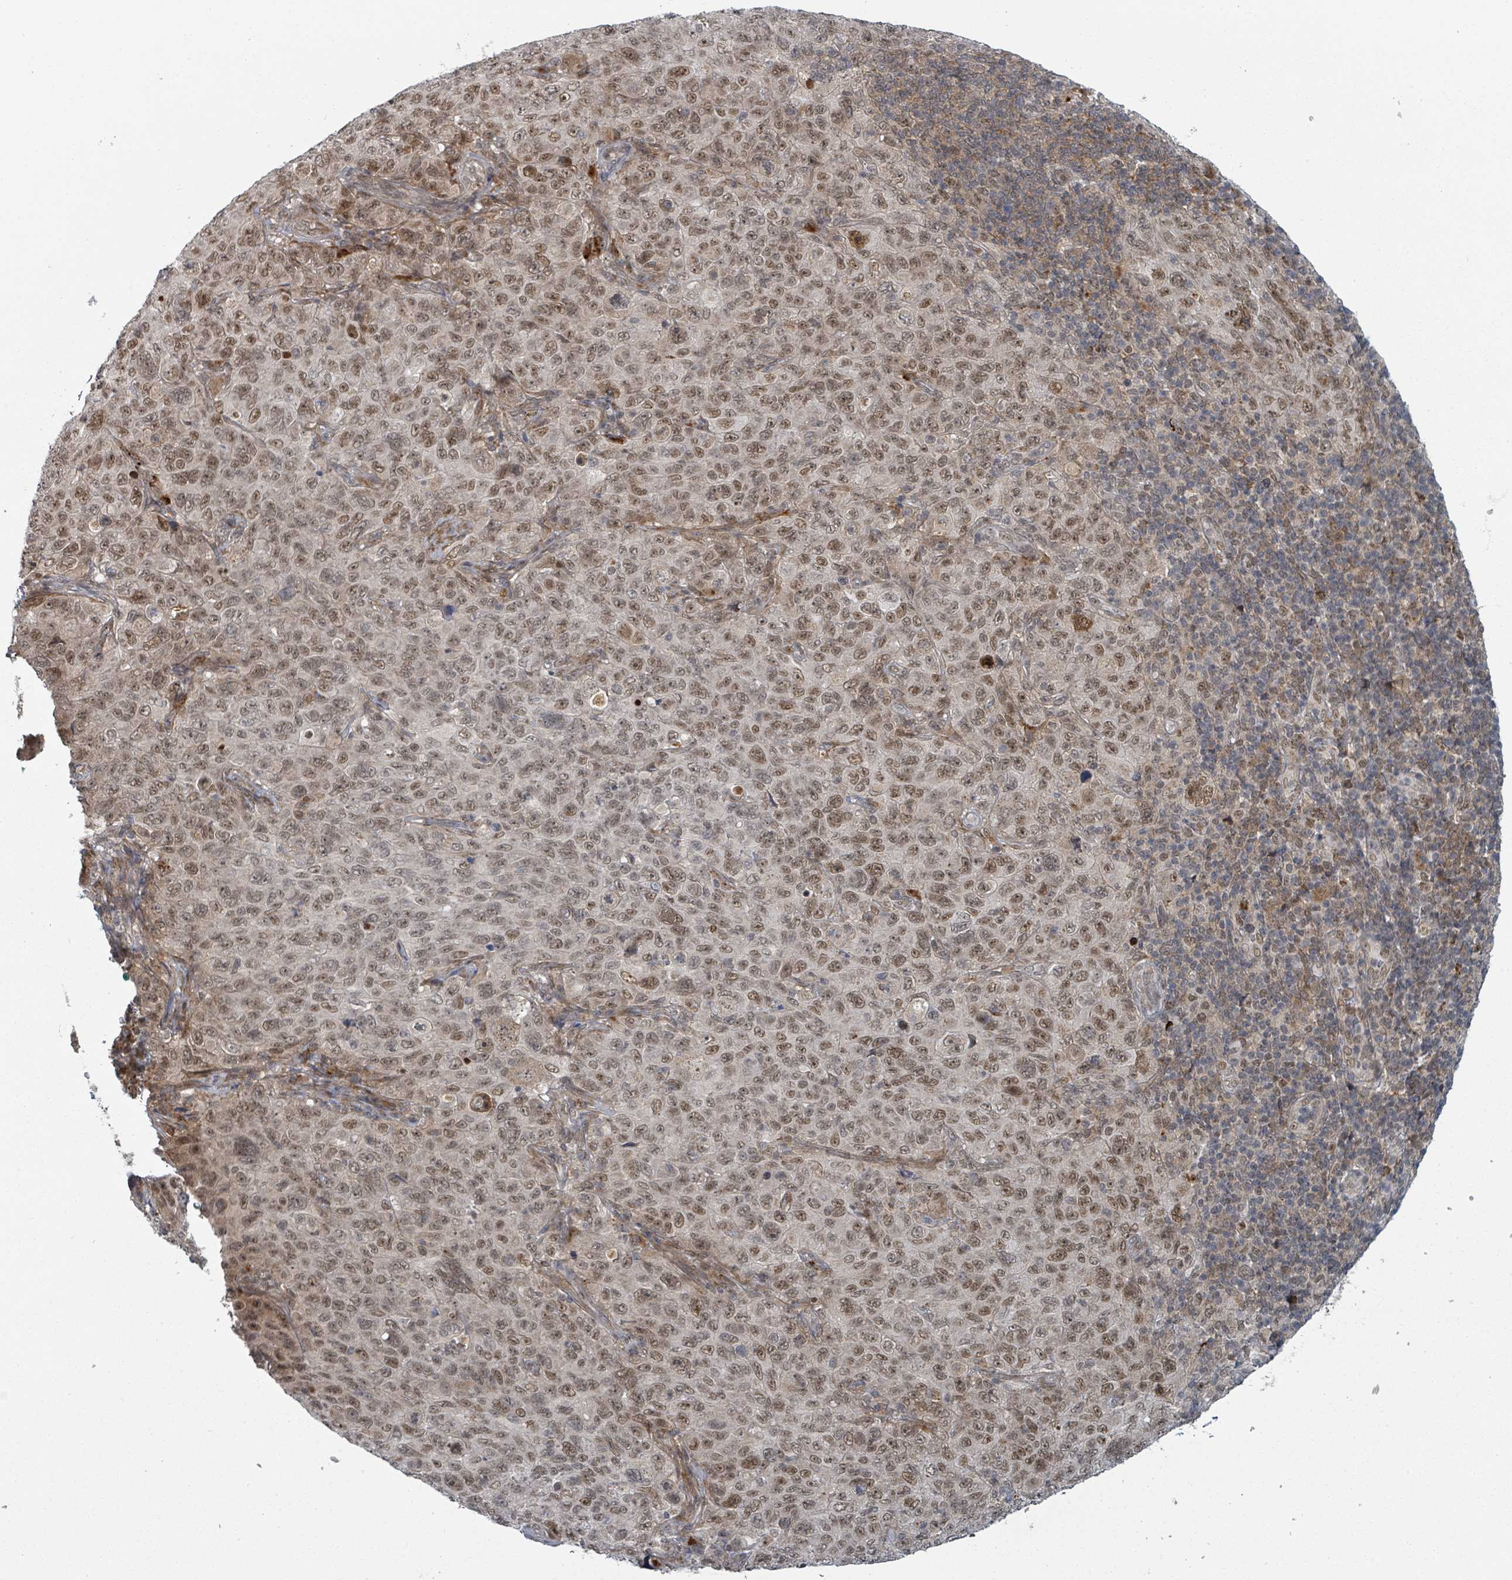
{"staining": {"intensity": "moderate", "quantity": ">75%", "location": "nuclear"}, "tissue": "pancreatic cancer", "cell_type": "Tumor cells", "image_type": "cancer", "snomed": [{"axis": "morphology", "description": "Adenocarcinoma, NOS"}, {"axis": "topography", "description": "Pancreas"}], "caption": "Immunohistochemical staining of adenocarcinoma (pancreatic) reveals medium levels of moderate nuclear expression in about >75% of tumor cells. (IHC, brightfield microscopy, high magnification).", "gene": "GTF3C1", "patient": {"sex": "male", "age": 68}}